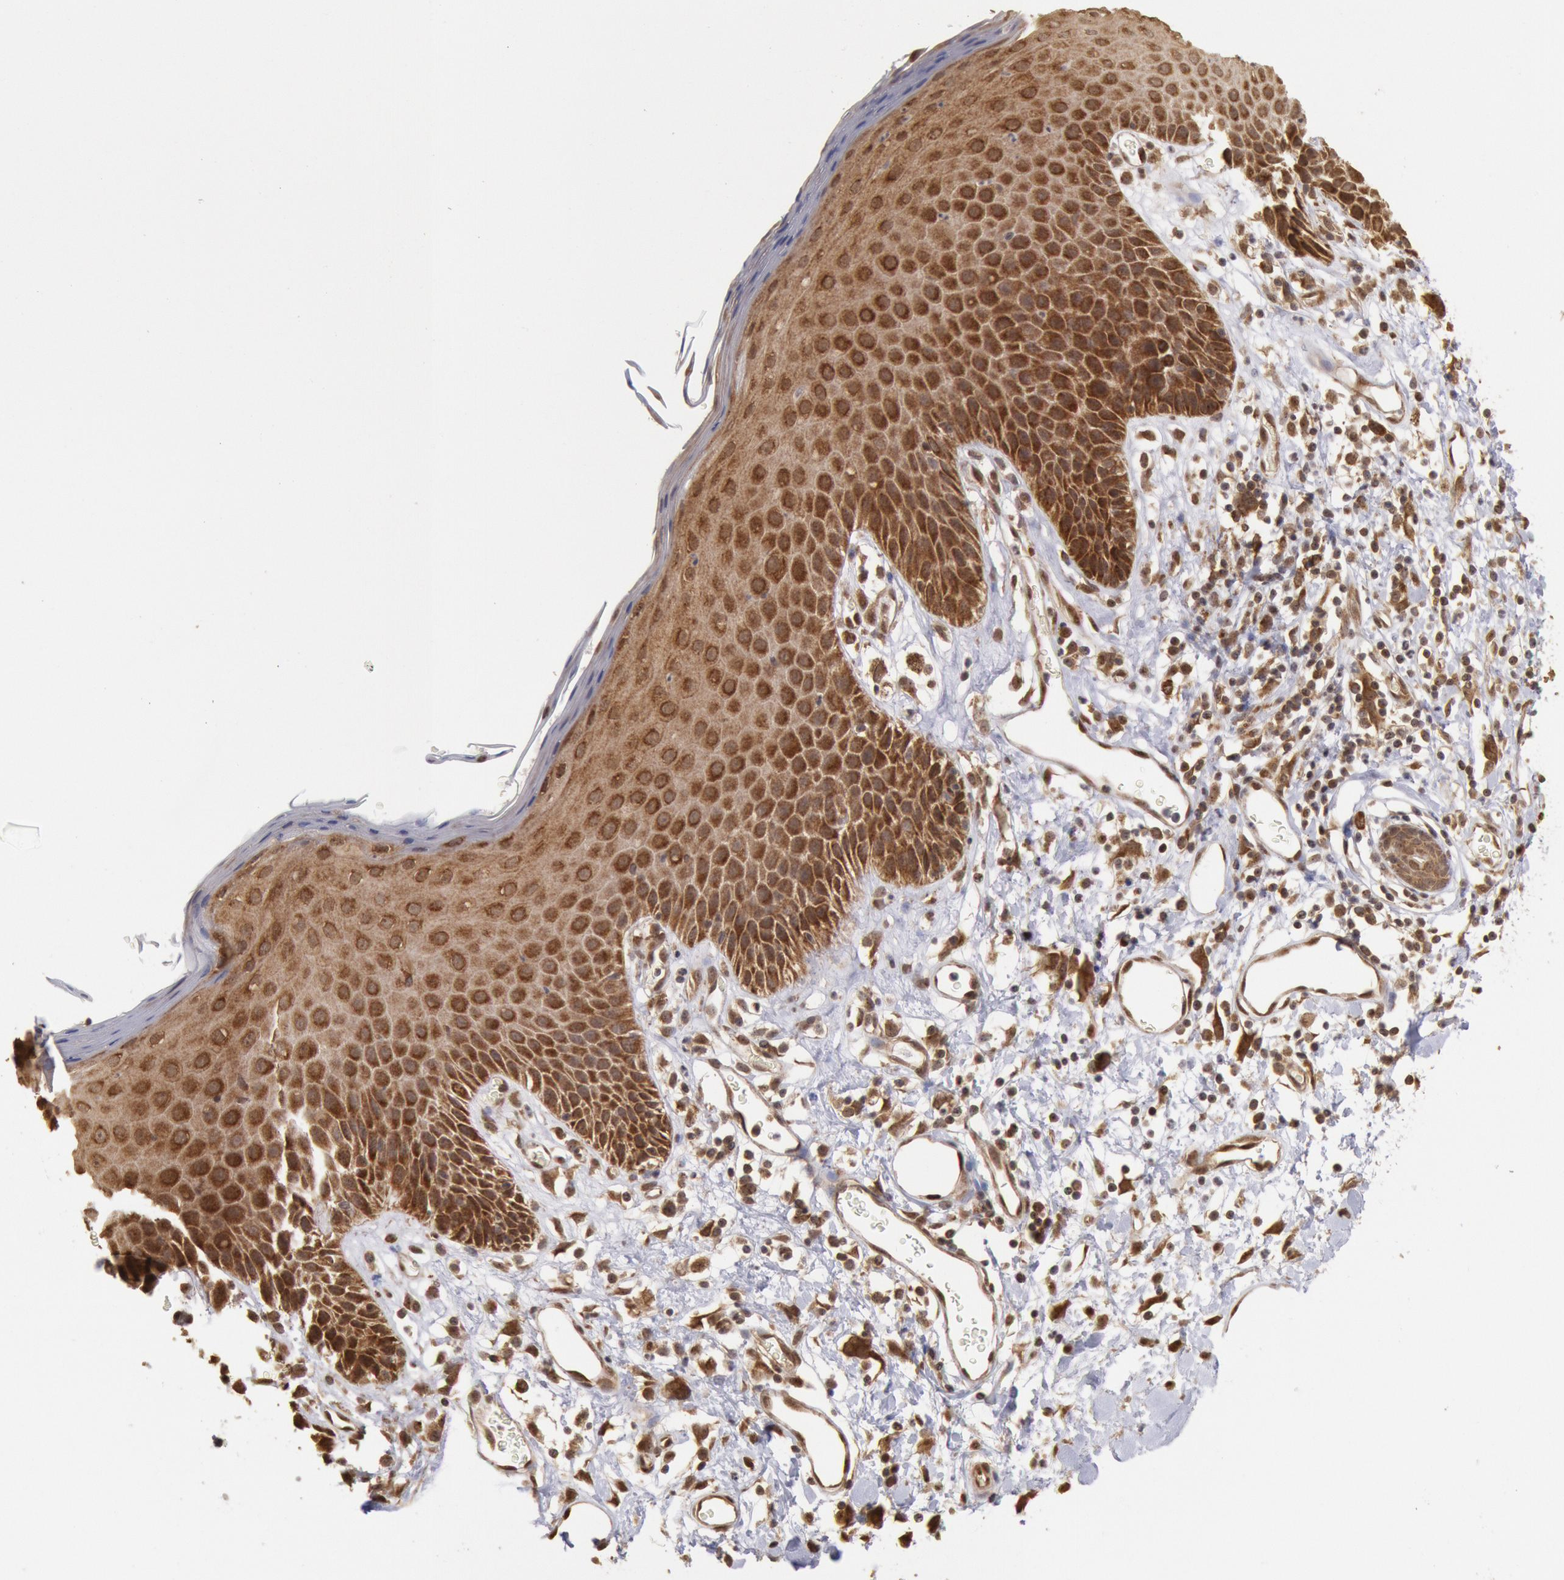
{"staining": {"intensity": "moderate", "quantity": ">75%", "location": "cytoplasmic/membranous"}, "tissue": "skin", "cell_type": "Epidermal cells", "image_type": "normal", "snomed": [{"axis": "morphology", "description": "Normal tissue, NOS"}, {"axis": "topography", "description": "Vulva"}, {"axis": "topography", "description": "Peripheral nerve tissue"}], "caption": "Benign skin was stained to show a protein in brown. There is medium levels of moderate cytoplasmic/membranous expression in about >75% of epidermal cells.", "gene": "STX17", "patient": {"sex": "female", "age": 68}}